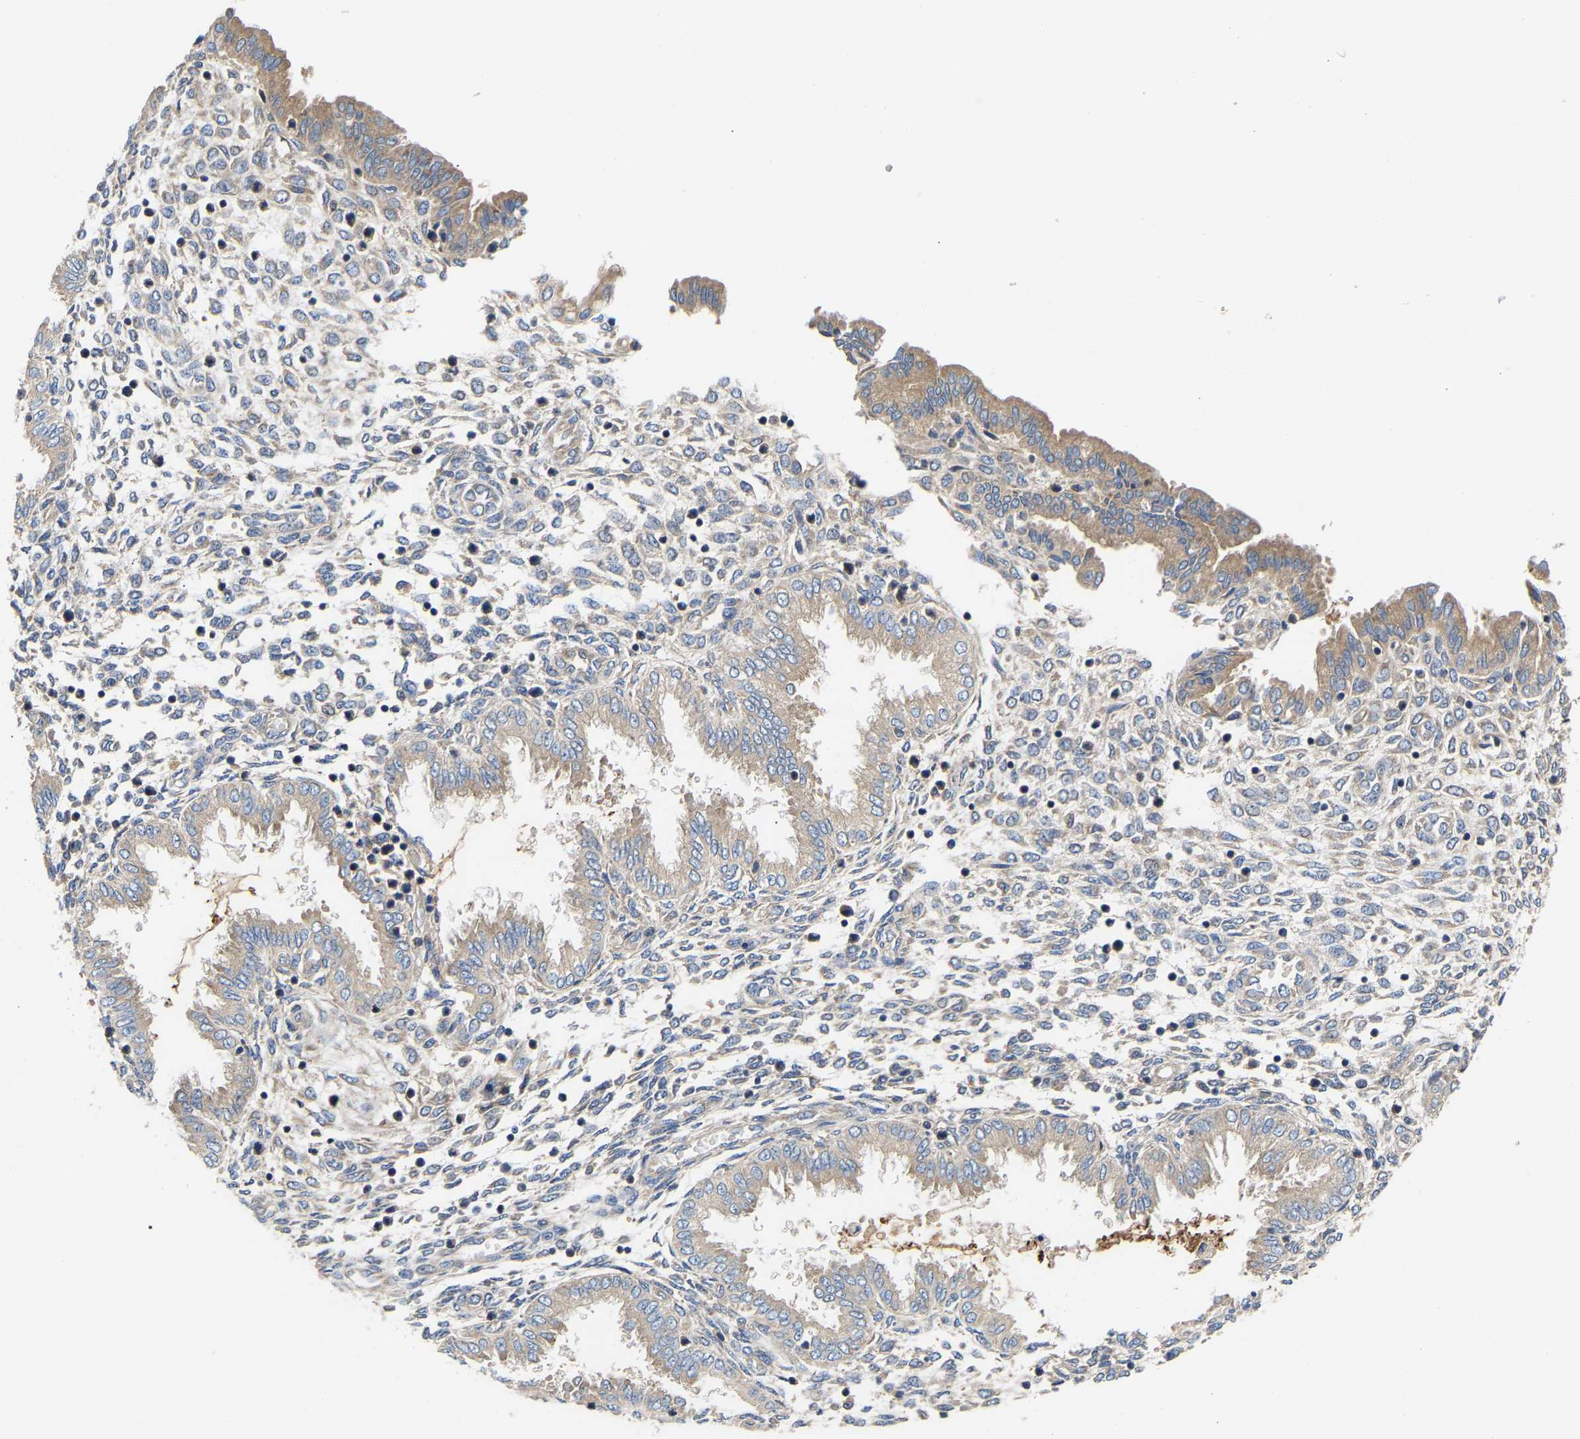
{"staining": {"intensity": "weak", "quantity": "25%-75%", "location": "cytoplasmic/membranous"}, "tissue": "endometrium", "cell_type": "Cells in endometrial stroma", "image_type": "normal", "snomed": [{"axis": "morphology", "description": "Normal tissue, NOS"}, {"axis": "topography", "description": "Endometrium"}], "caption": "The immunohistochemical stain highlights weak cytoplasmic/membranous positivity in cells in endometrial stroma of benign endometrium. The protein of interest is stained brown, and the nuclei are stained in blue (DAB IHC with brightfield microscopy, high magnification).", "gene": "AIMP2", "patient": {"sex": "female", "age": 33}}